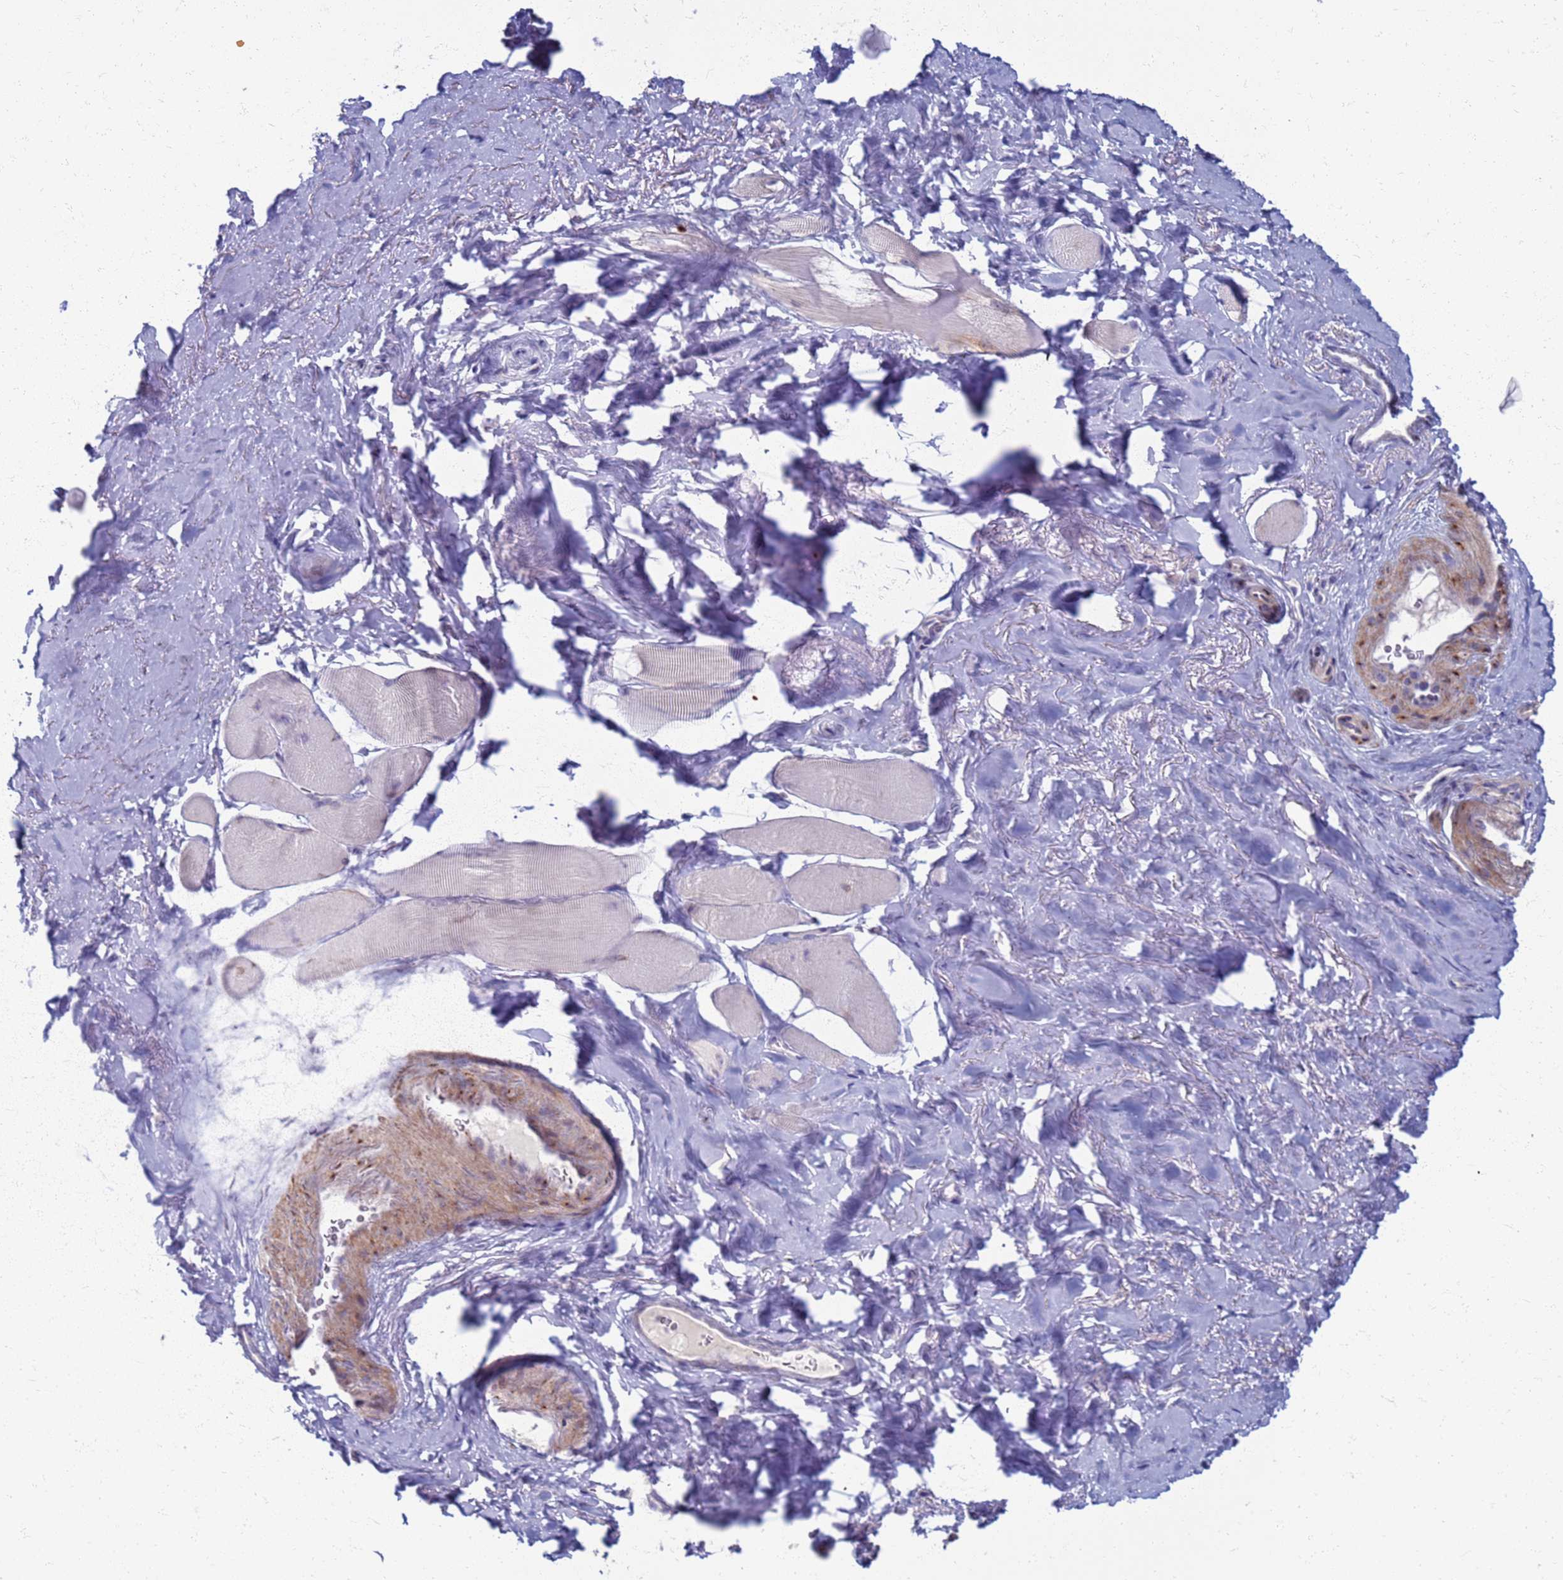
{"staining": {"intensity": "negative", "quantity": "none", "location": "none"}, "tissue": "smooth muscle", "cell_type": "Smooth muscle cells", "image_type": "normal", "snomed": [{"axis": "morphology", "description": "Normal tissue, NOS"}, {"axis": "topography", "description": "Smooth muscle"}, {"axis": "topography", "description": "Peripheral nerve tissue"}], "caption": "Immunohistochemistry image of unremarkable human smooth muscle stained for a protein (brown), which shows no staining in smooth muscle cells.", "gene": "CLCA2", "patient": {"sex": "male", "age": 69}}